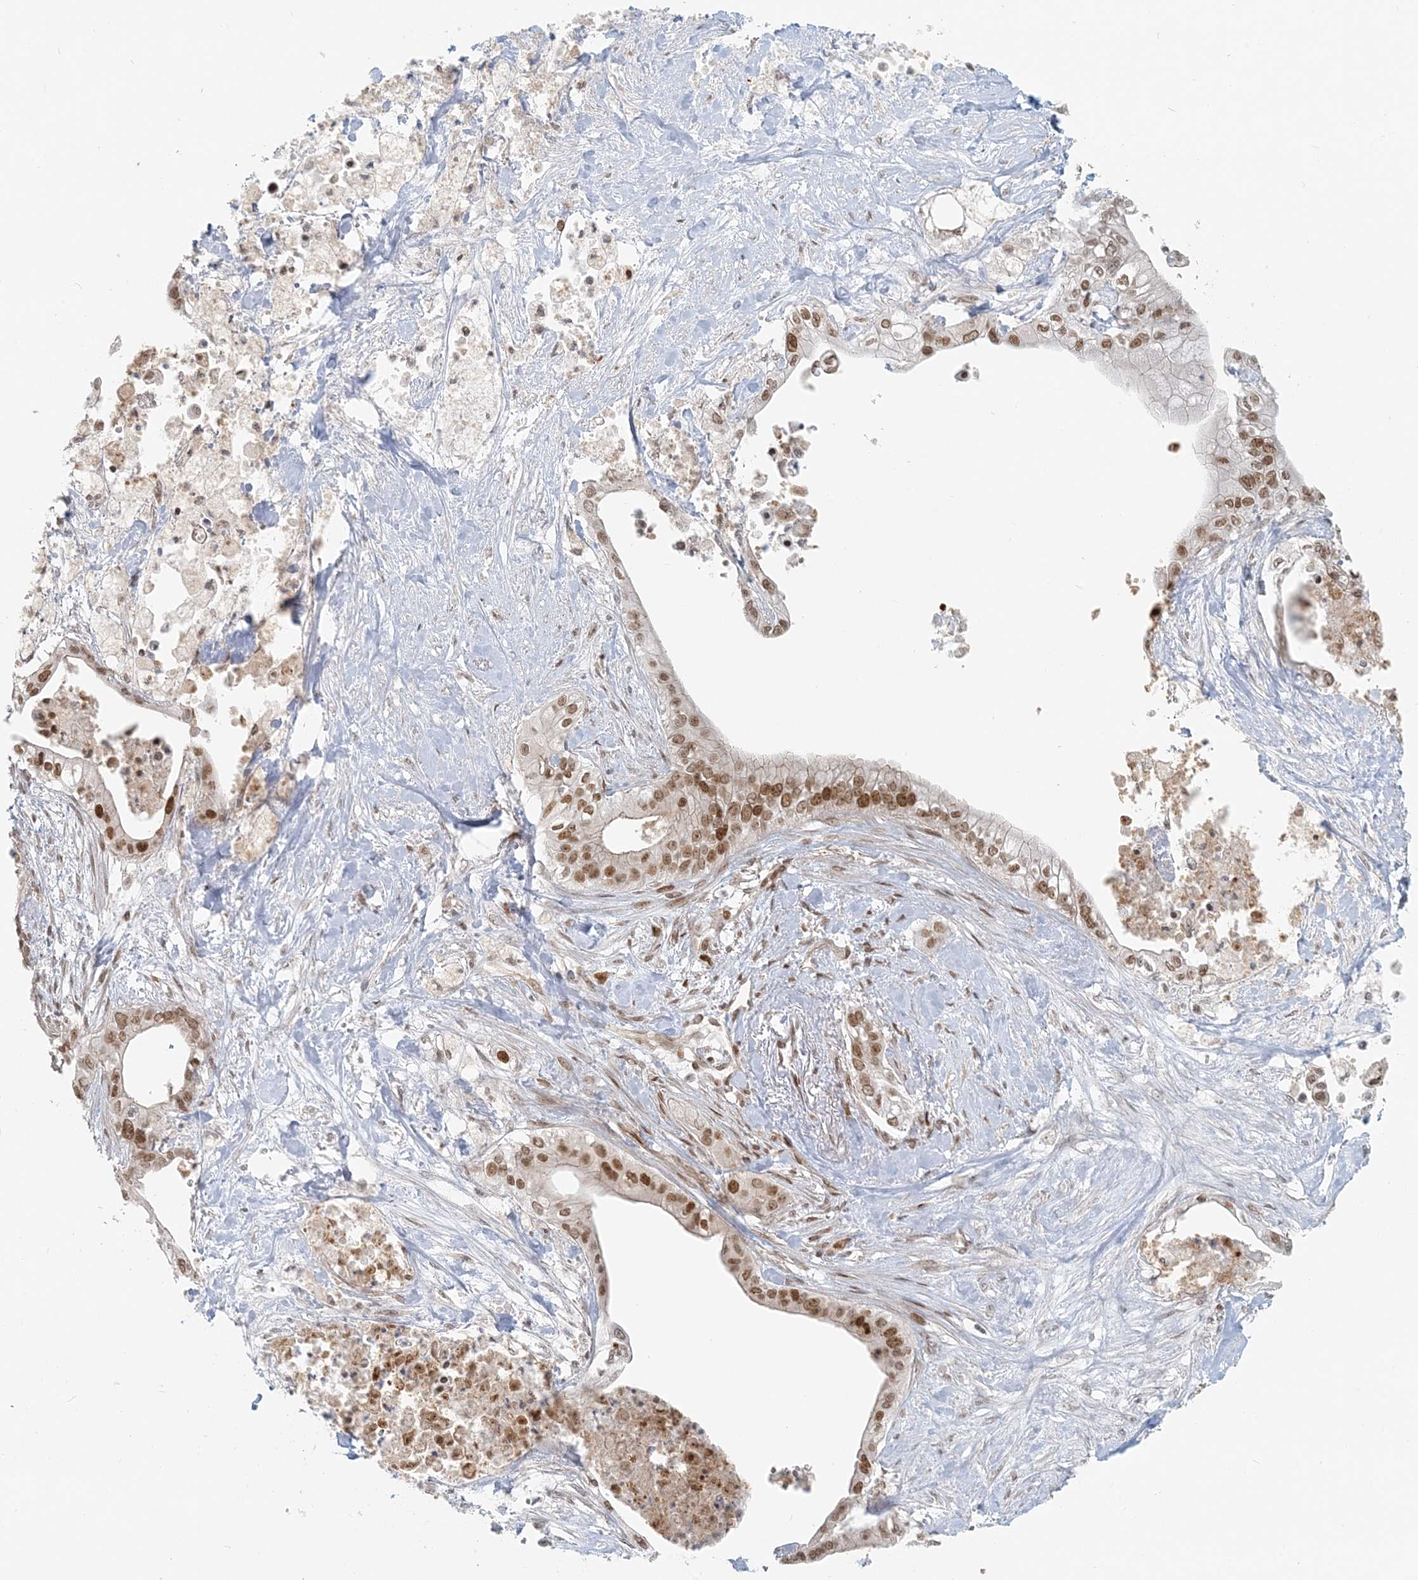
{"staining": {"intensity": "moderate", "quantity": ">75%", "location": "nuclear"}, "tissue": "pancreatic cancer", "cell_type": "Tumor cells", "image_type": "cancer", "snomed": [{"axis": "morphology", "description": "Adenocarcinoma, NOS"}, {"axis": "topography", "description": "Pancreas"}], "caption": "Immunohistochemical staining of pancreatic cancer (adenocarcinoma) shows moderate nuclear protein positivity in approximately >75% of tumor cells. Using DAB (brown) and hematoxylin (blue) stains, captured at high magnification using brightfield microscopy.", "gene": "BAZ1B", "patient": {"sex": "female", "age": 78}}